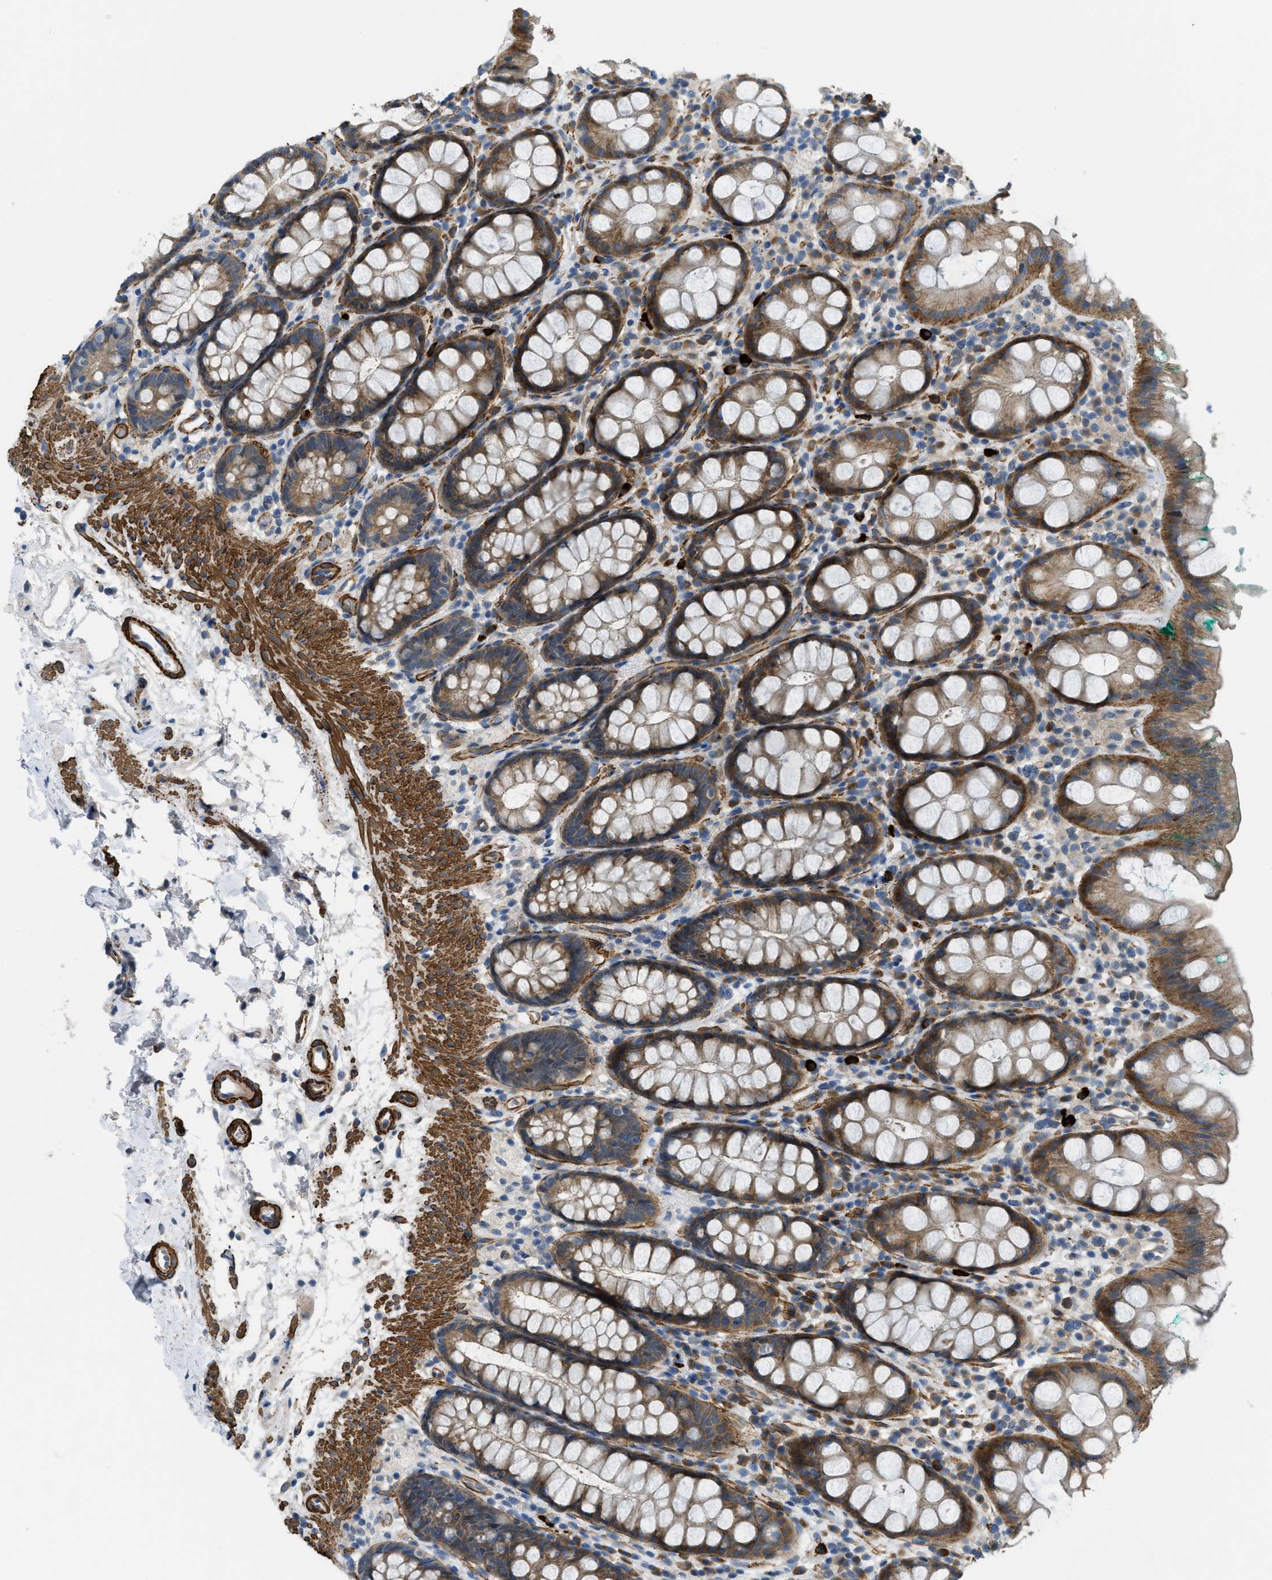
{"staining": {"intensity": "moderate", "quantity": ">75%", "location": "cytoplasmic/membranous"}, "tissue": "rectum", "cell_type": "Glandular cells", "image_type": "normal", "snomed": [{"axis": "morphology", "description": "Normal tissue, NOS"}, {"axis": "topography", "description": "Rectum"}], "caption": "Protein expression analysis of benign rectum shows moderate cytoplasmic/membranous positivity in approximately >75% of glandular cells. (Brightfield microscopy of DAB IHC at high magnification).", "gene": "BMPR1A", "patient": {"sex": "female", "age": 65}}